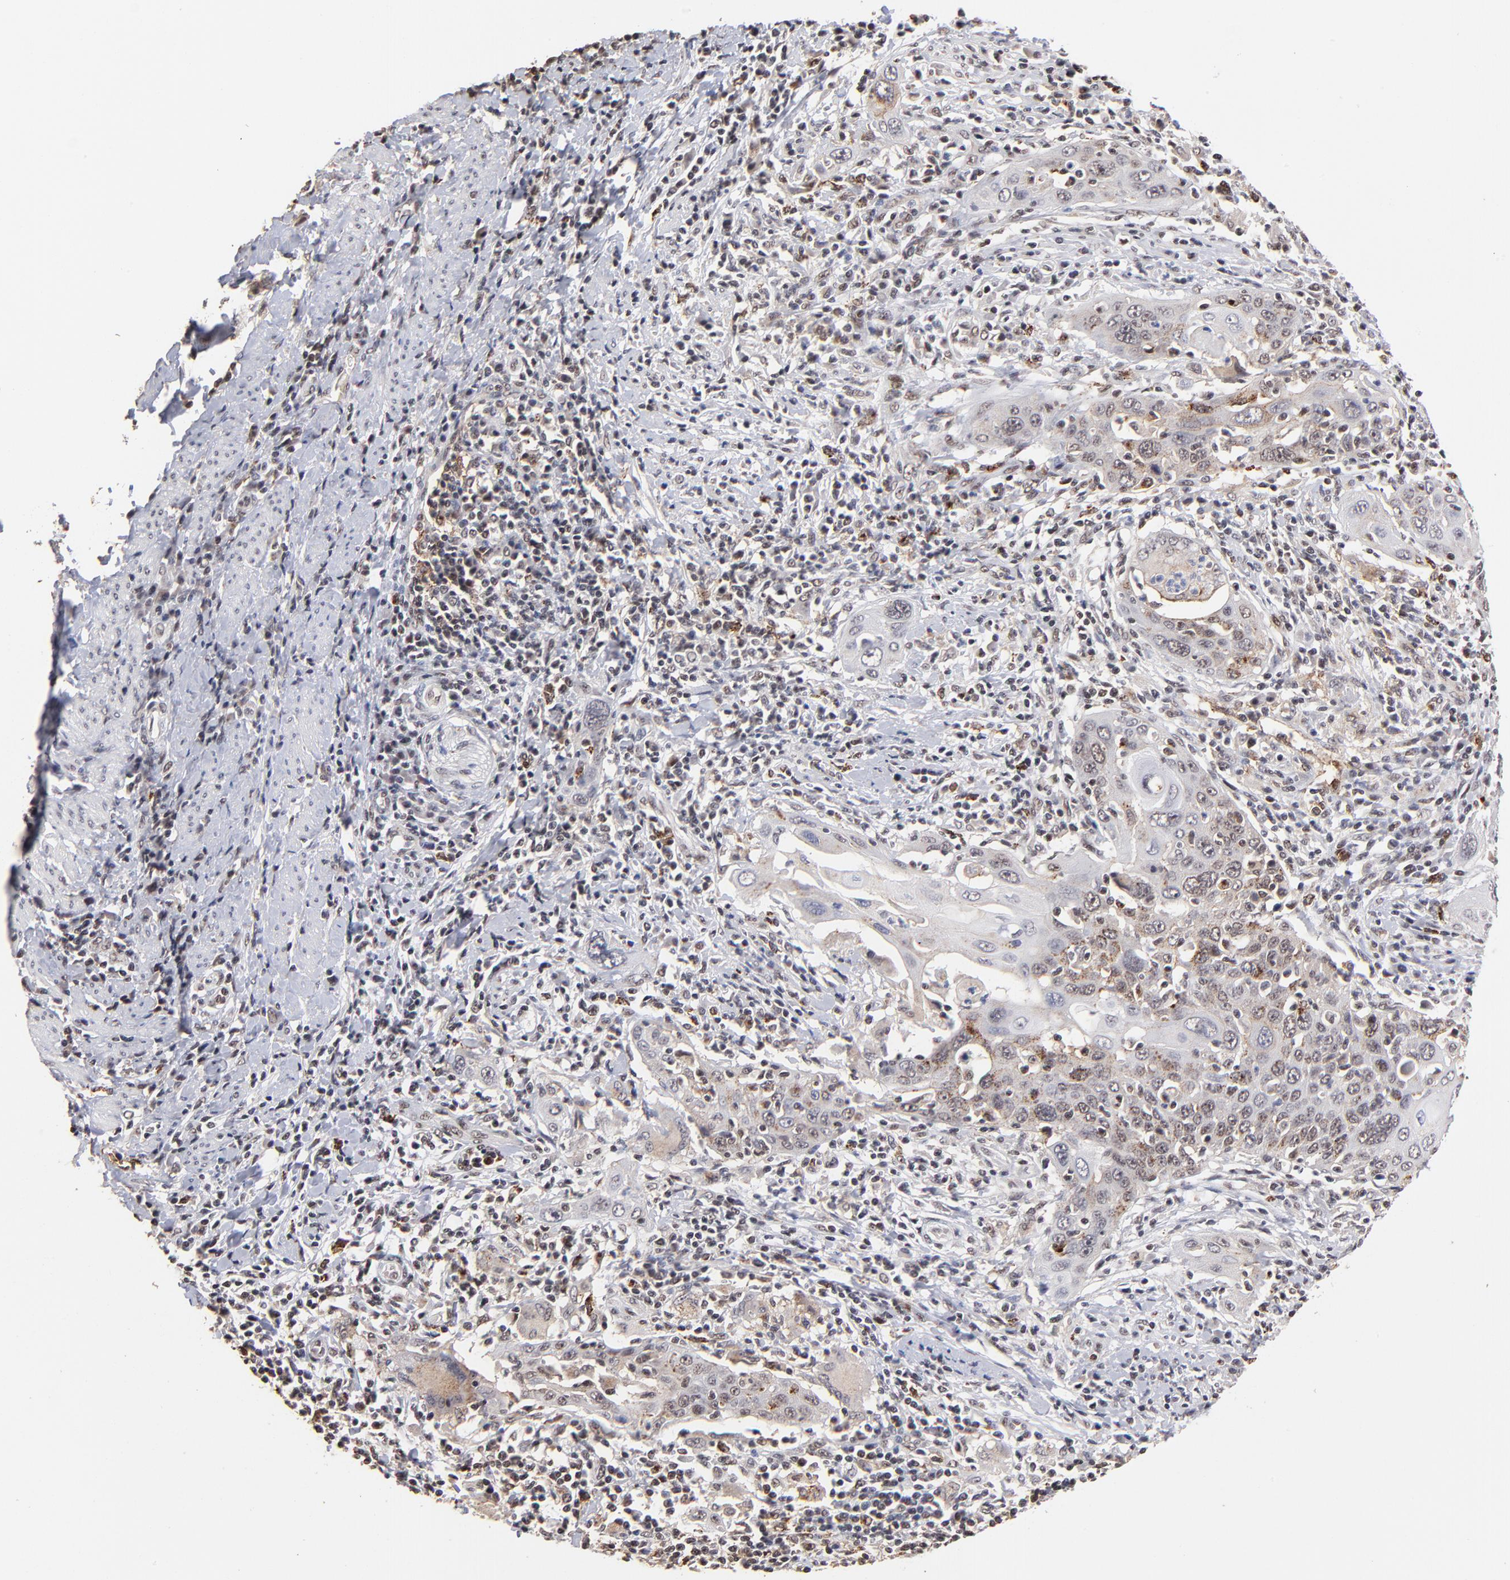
{"staining": {"intensity": "moderate", "quantity": "25%-75%", "location": "cytoplasmic/membranous,nuclear"}, "tissue": "cervical cancer", "cell_type": "Tumor cells", "image_type": "cancer", "snomed": [{"axis": "morphology", "description": "Squamous cell carcinoma, NOS"}, {"axis": "topography", "description": "Cervix"}], "caption": "An image of cervical cancer (squamous cell carcinoma) stained for a protein displays moderate cytoplasmic/membranous and nuclear brown staining in tumor cells.", "gene": "ZNF146", "patient": {"sex": "female", "age": 54}}